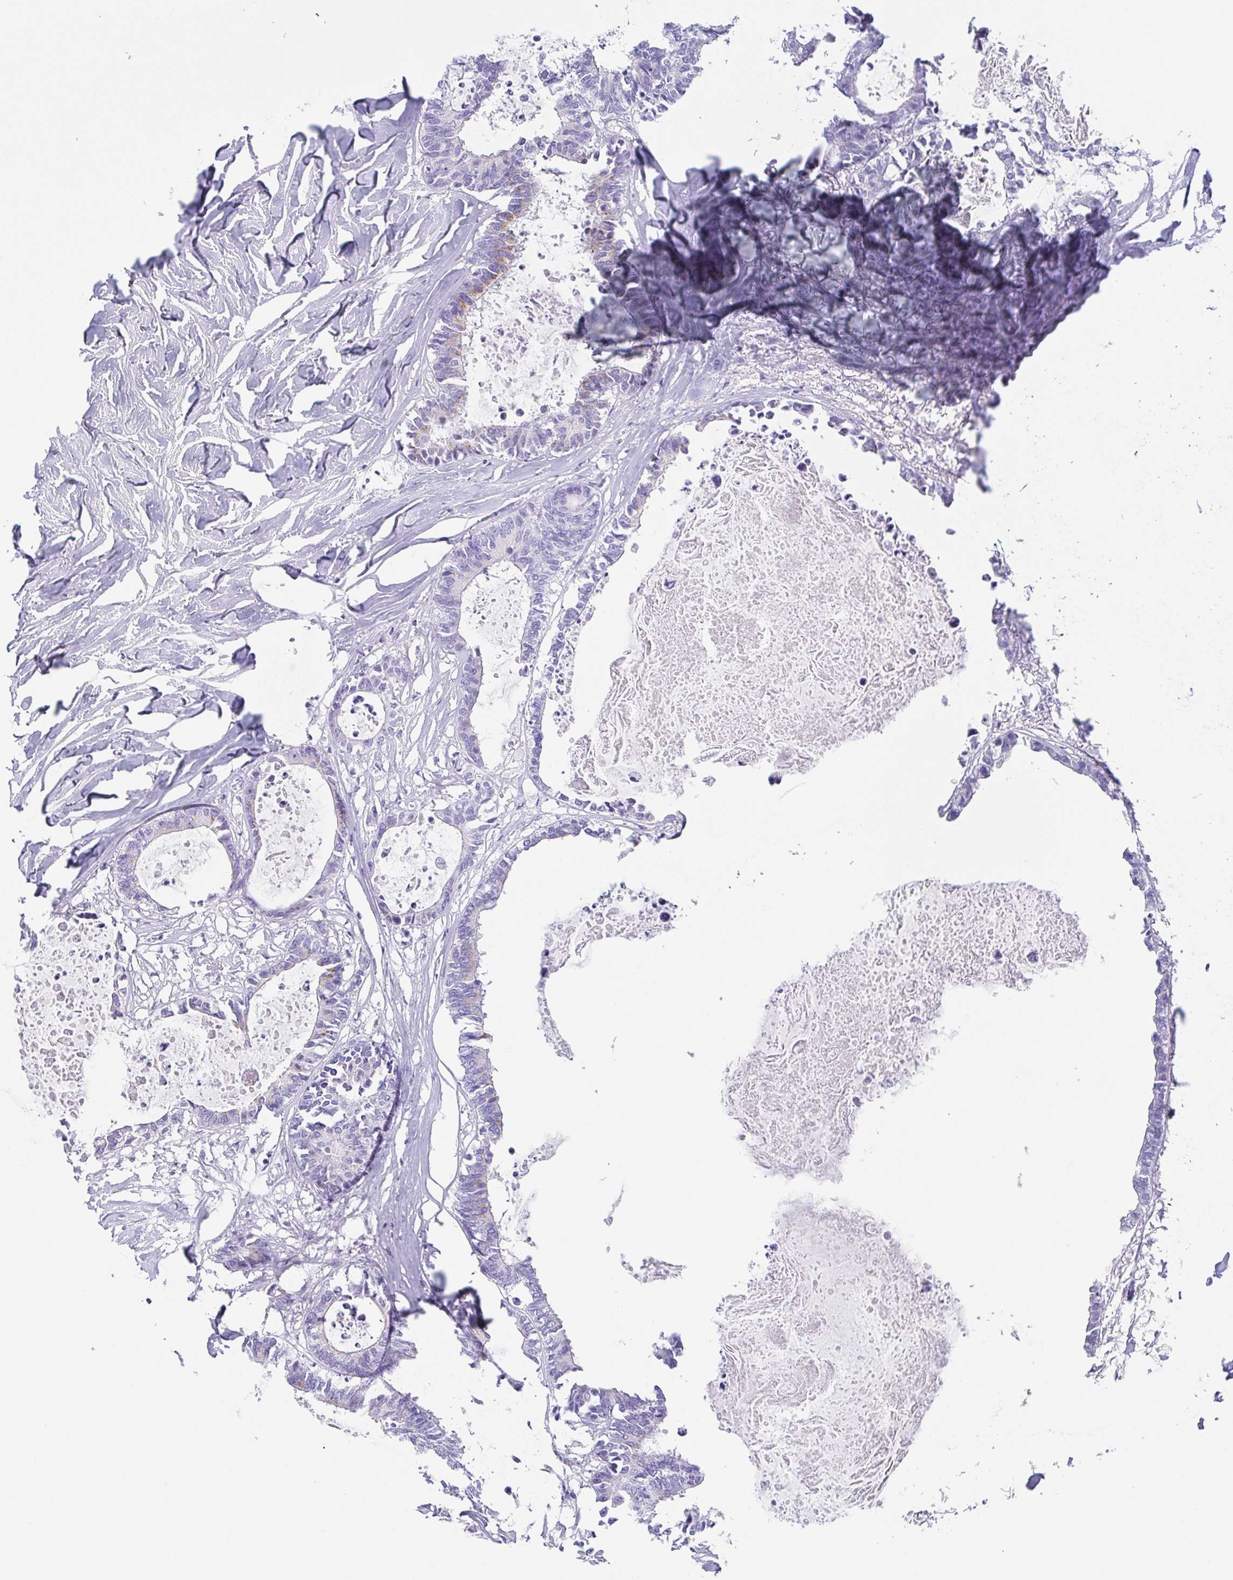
{"staining": {"intensity": "moderate", "quantity": "<25%", "location": "cytoplasmic/membranous"}, "tissue": "colorectal cancer", "cell_type": "Tumor cells", "image_type": "cancer", "snomed": [{"axis": "morphology", "description": "Adenocarcinoma, NOS"}, {"axis": "topography", "description": "Colon"}, {"axis": "topography", "description": "Rectum"}], "caption": "This micrograph reveals colorectal adenocarcinoma stained with immunohistochemistry (IHC) to label a protein in brown. The cytoplasmic/membranous of tumor cells show moderate positivity for the protein. Nuclei are counter-stained blue.", "gene": "LDLRAD1", "patient": {"sex": "male", "age": 57}}